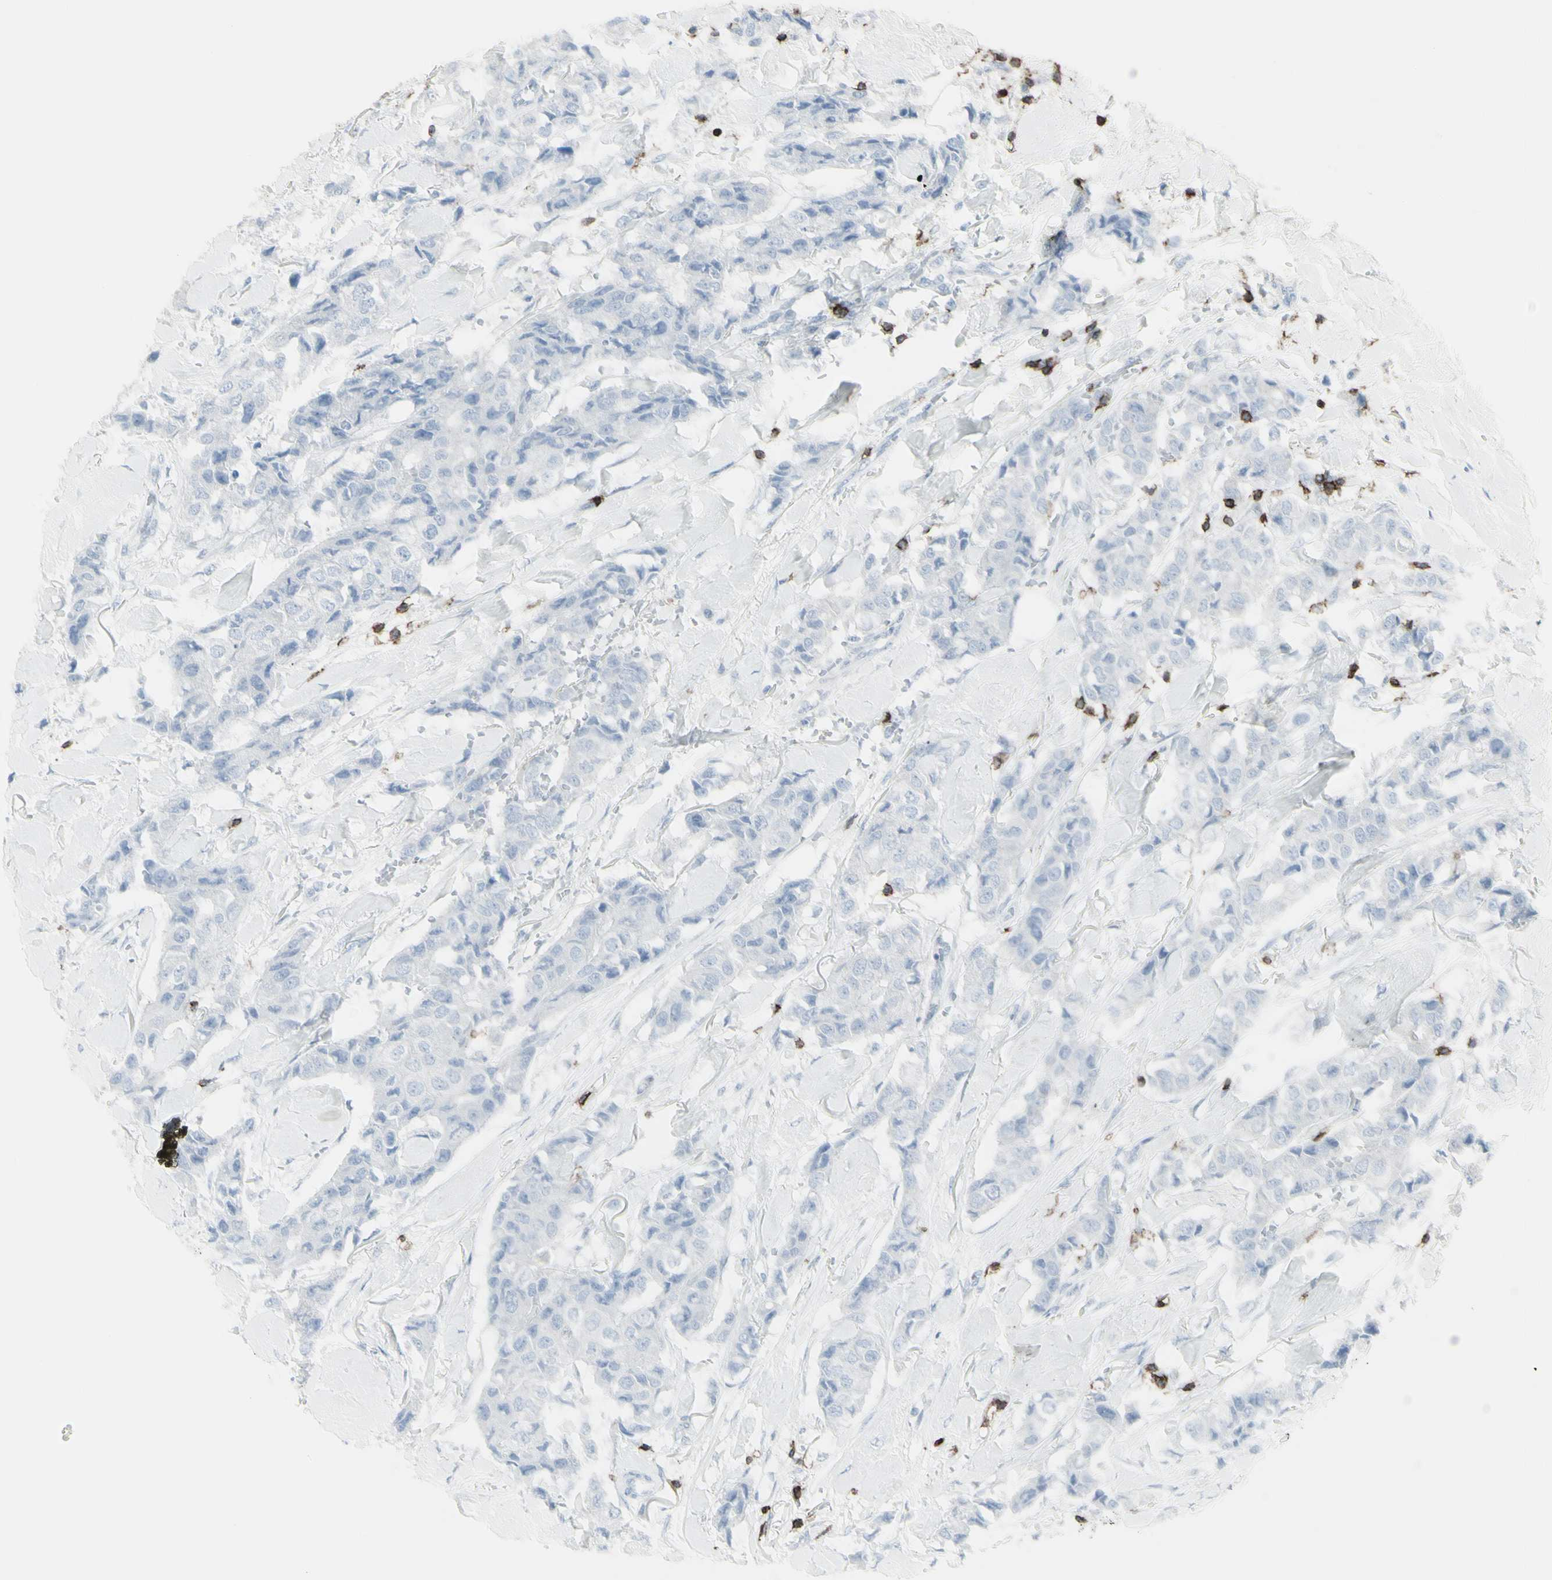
{"staining": {"intensity": "negative", "quantity": "none", "location": "none"}, "tissue": "breast cancer", "cell_type": "Tumor cells", "image_type": "cancer", "snomed": [{"axis": "morphology", "description": "Duct carcinoma"}, {"axis": "topography", "description": "Breast"}], "caption": "This photomicrograph is of breast infiltrating ductal carcinoma stained with immunohistochemistry to label a protein in brown with the nuclei are counter-stained blue. There is no positivity in tumor cells.", "gene": "CD247", "patient": {"sex": "female", "age": 80}}